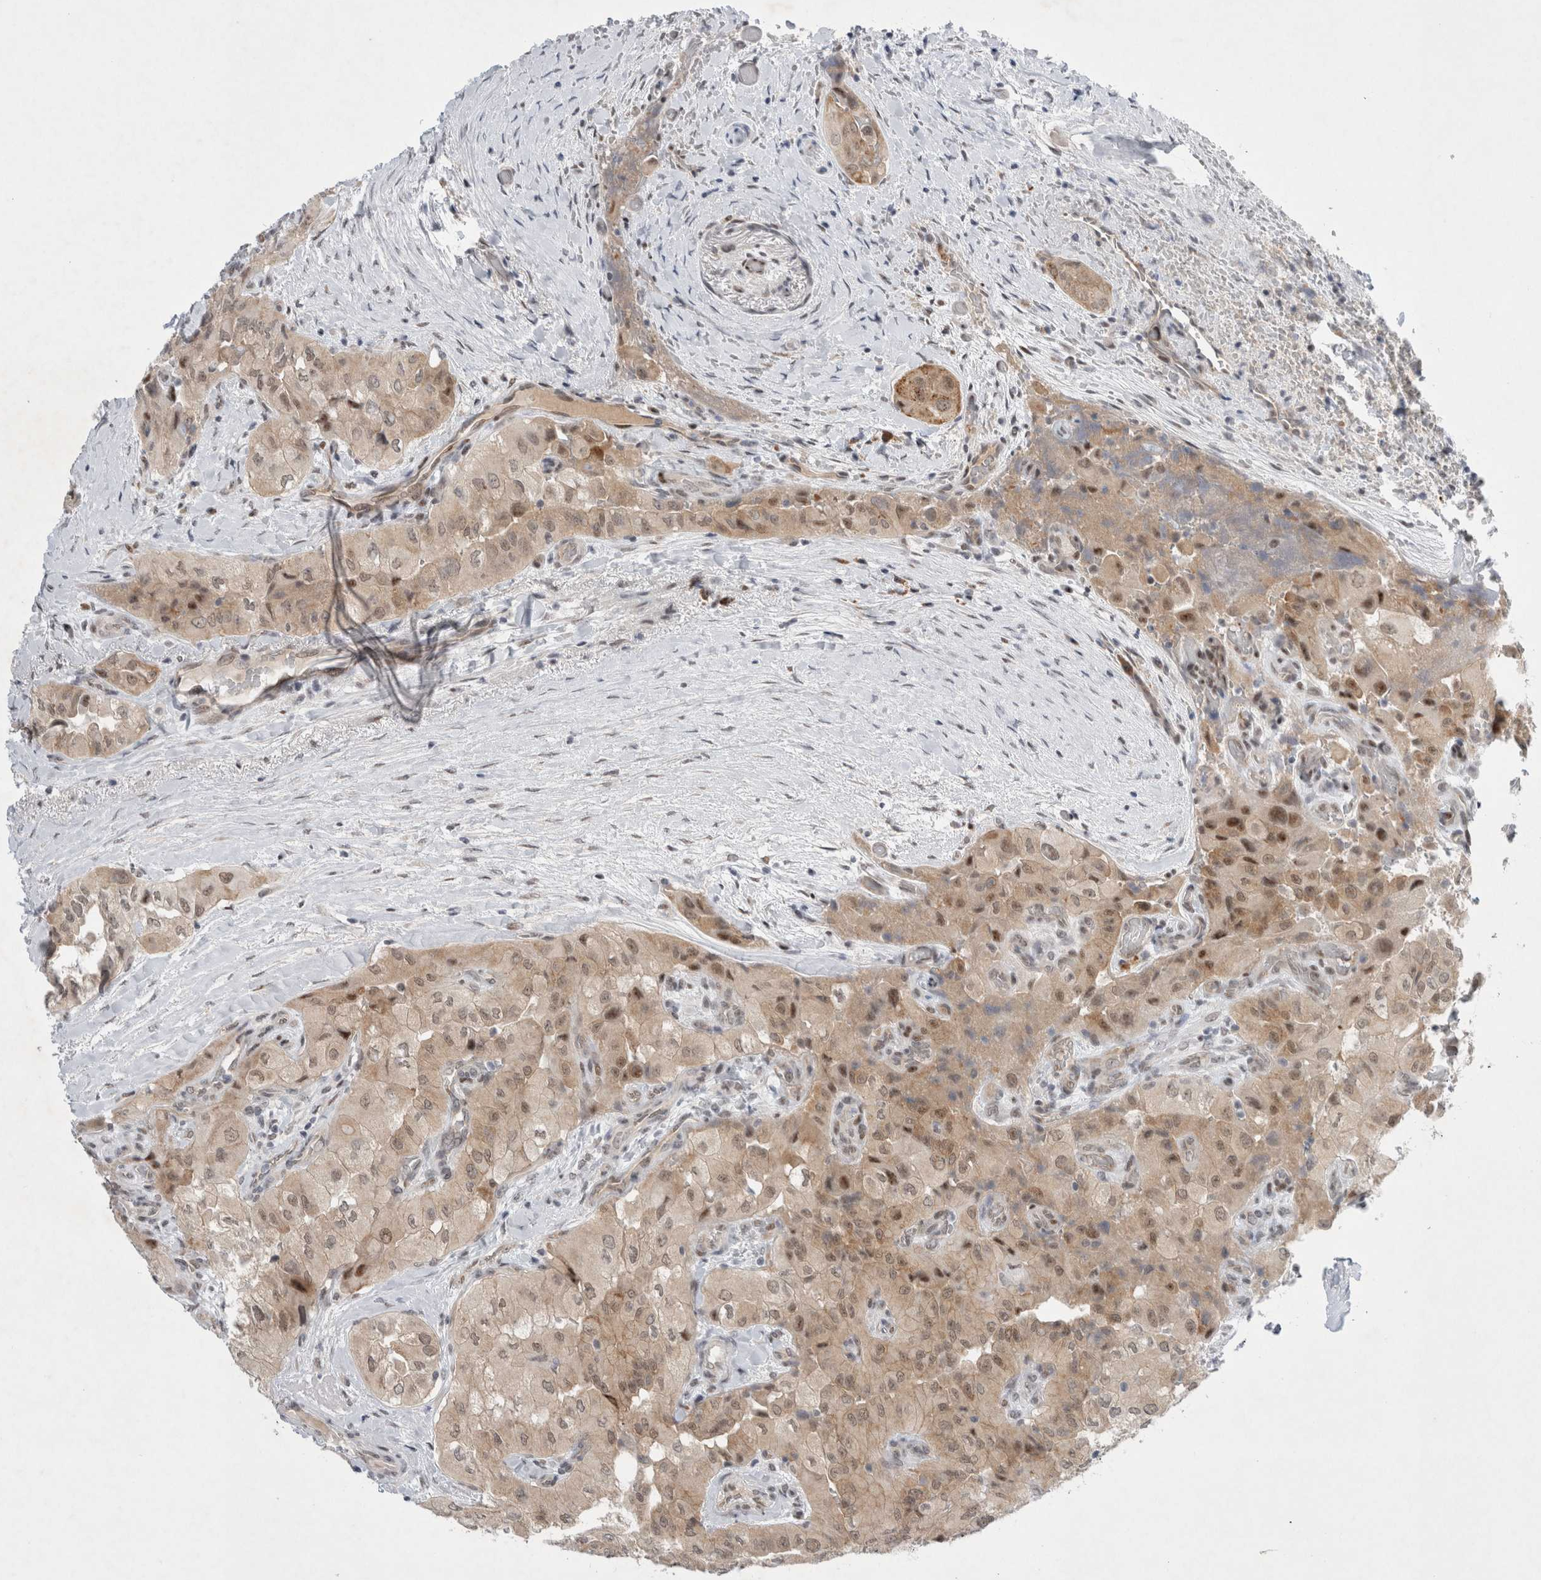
{"staining": {"intensity": "weak", "quantity": ">75%", "location": "cytoplasmic/membranous,nuclear"}, "tissue": "thyroid cancer", "cell_type": "Tumor cells", "image_type": "cancer", "snomed": [{"axis": "morphology", "description": "Papillary adenocarcinoma, NOS"}, {"axis": "topography", "description": "Thyroid gland"}], "caption": "Thyroid cancer stained with a brown dye reveals weak cytoplasmic/membranous and nuclear positive expression in approximately >75% of tumor cells.", "gene": "WIPF2", "patient": {"sex": "female", "age": 59}}